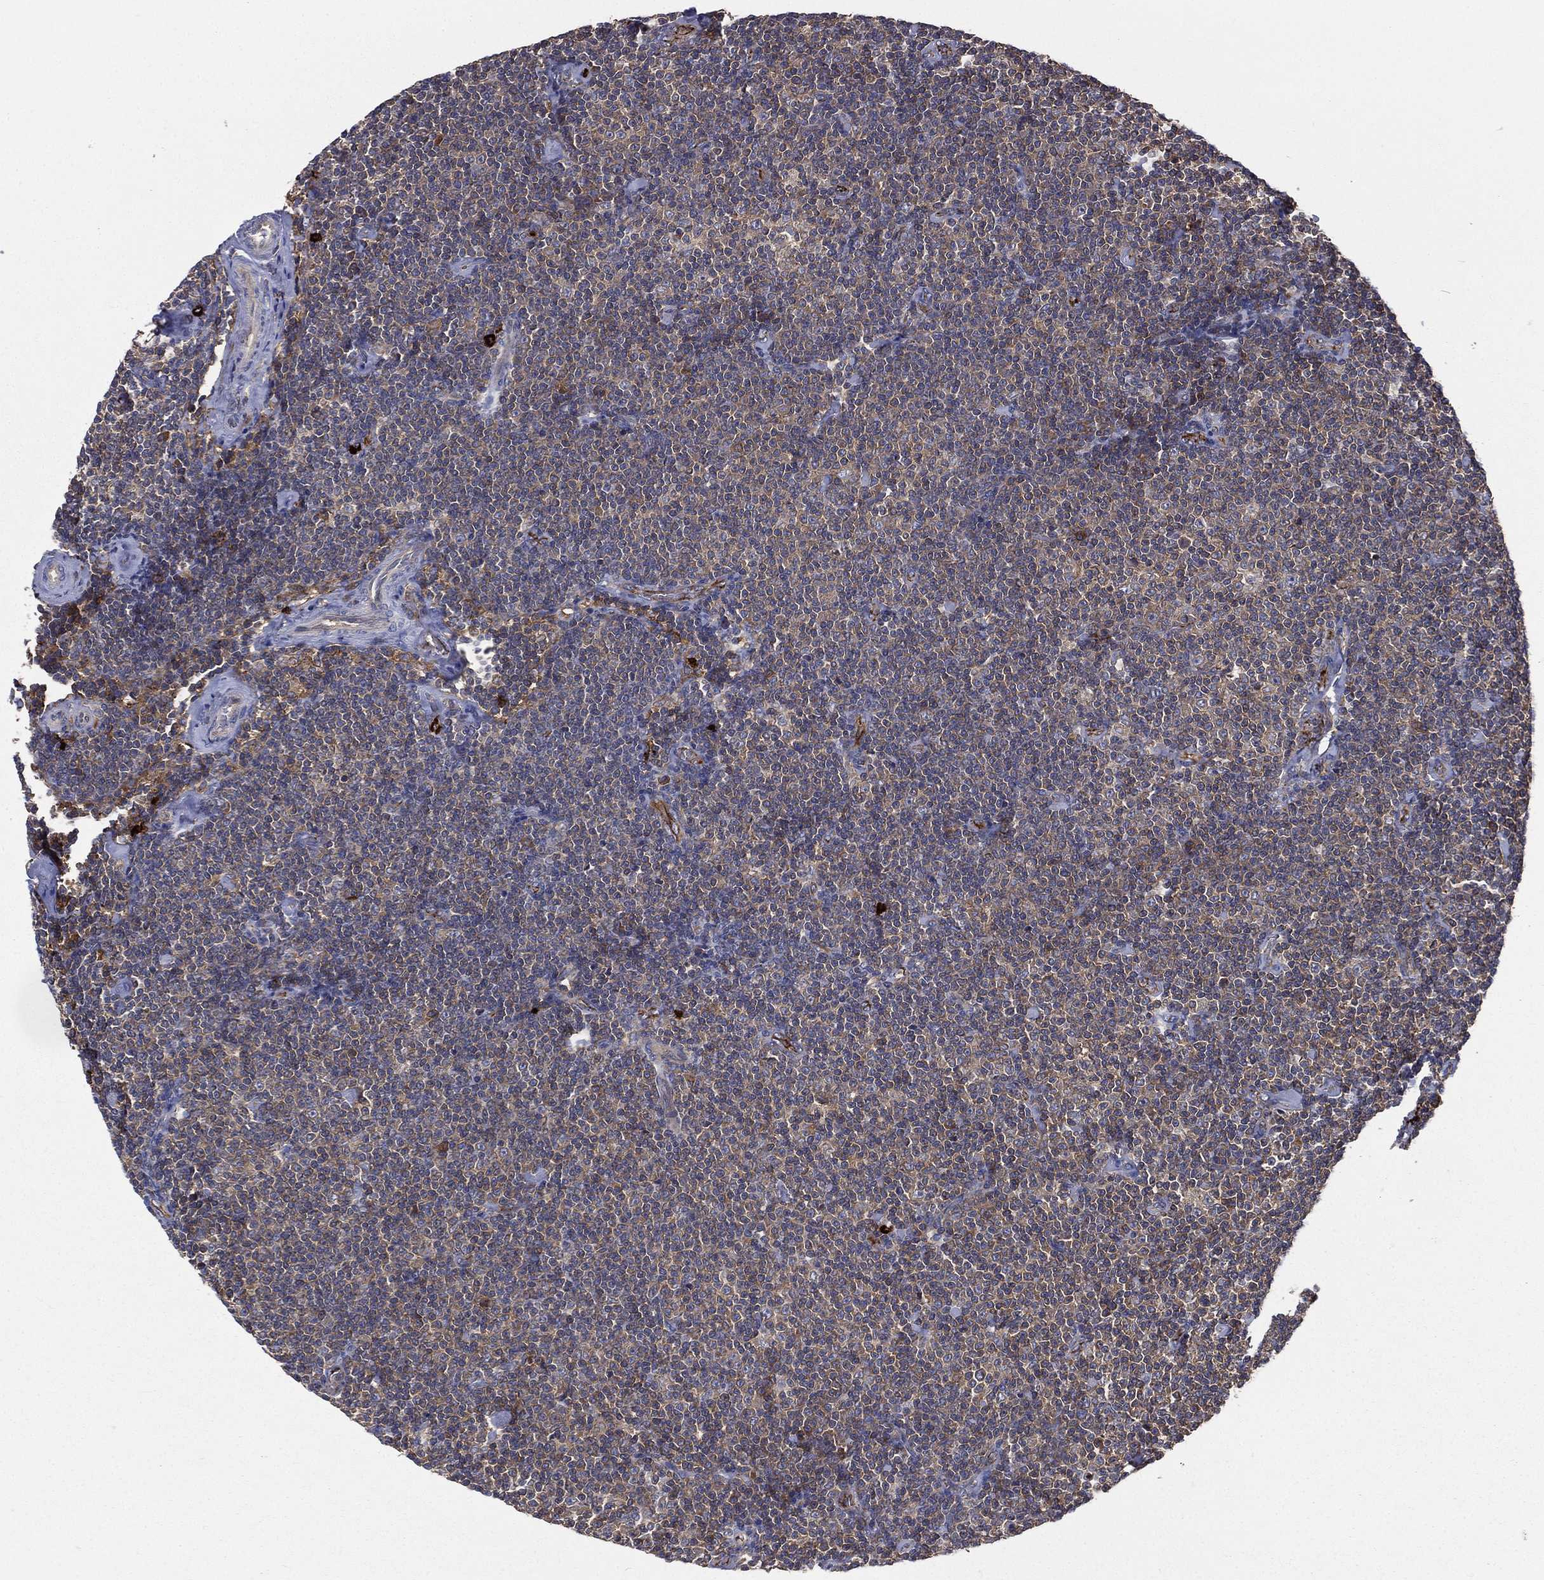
{"staining": {"intensity": "moderate", "quantity": "<25%", "location": "cytoplasmic/membranous"}, "tissue": "lymphoma", "cell_type": "Tumor cells", "image_type": "cancer", "snomed": [{"axis": "morphology", "description": "Malignant lymphoma, non-Hodgkin's type, Low grade"}, {"axis": "topography", "description": "Lymph node"}], "caption": "Protein staining displays moderate cytoplasmic/membranous staining in about <25% of tumor cells in malignant lymphoma, non-Hodgkin's type (low-grade). The protein is shown in brown color, while the nuclei are stained blue.", "gene": "SMPD3", "patient": {"sex": "male", "age": 81}}